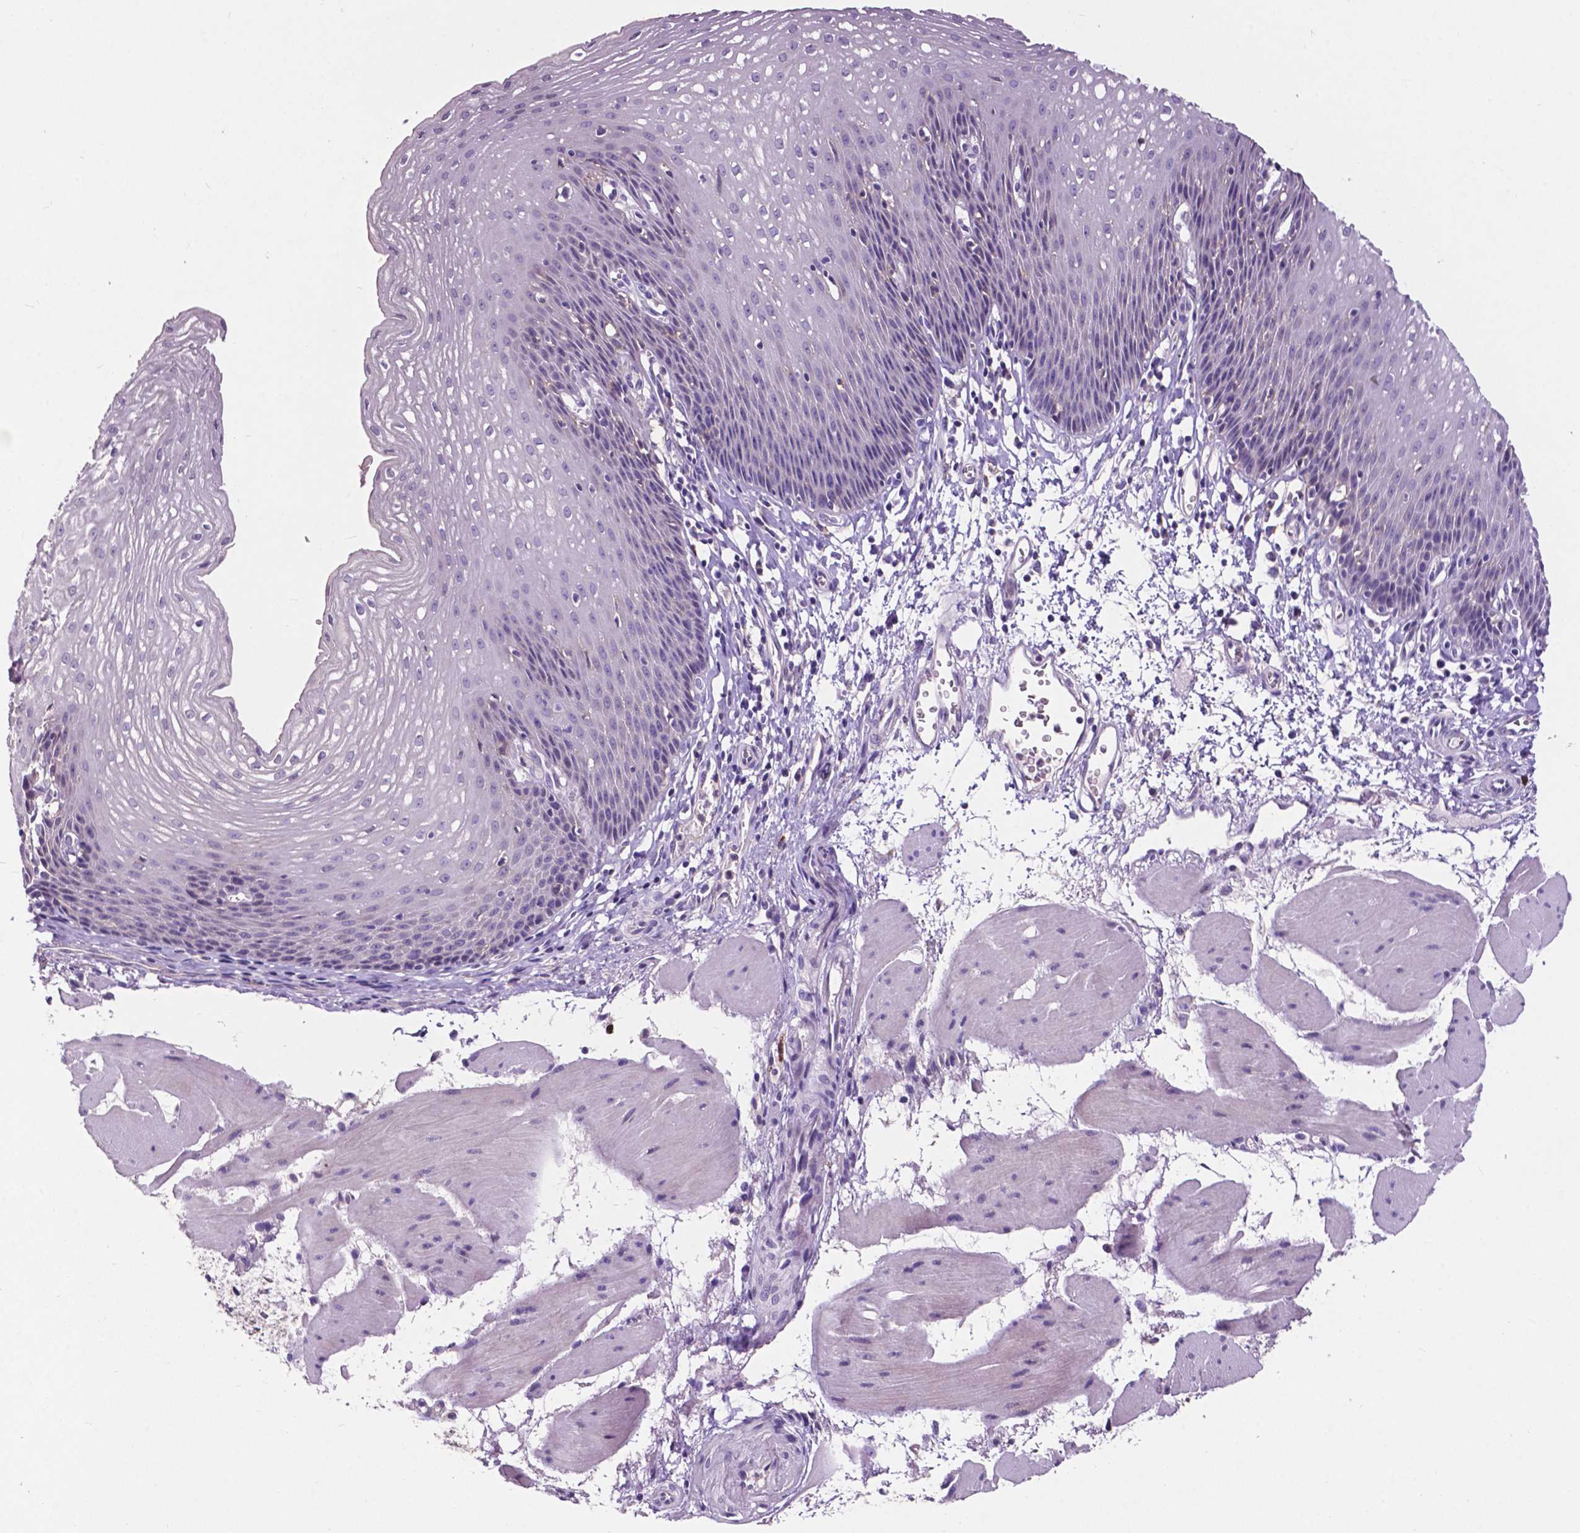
{"staining": {"intensity": "negative", "quantity": "none", "location": "none"}, "tissue": "esophagus", "cell_type": "Squamous epithelial cells", "image_type": "normal", "snomed": [{"axis": "morphology", "description": "Normal tissue, NOS"}, {"axis": "topography", "description": "Esophagus"}], "caption": "The photomicrograph demonstrates no significant expression in squamous epithelial cells of esophagus.", "gene": "PLSCR1", "patient": {"sex": "female", "age": 64}}